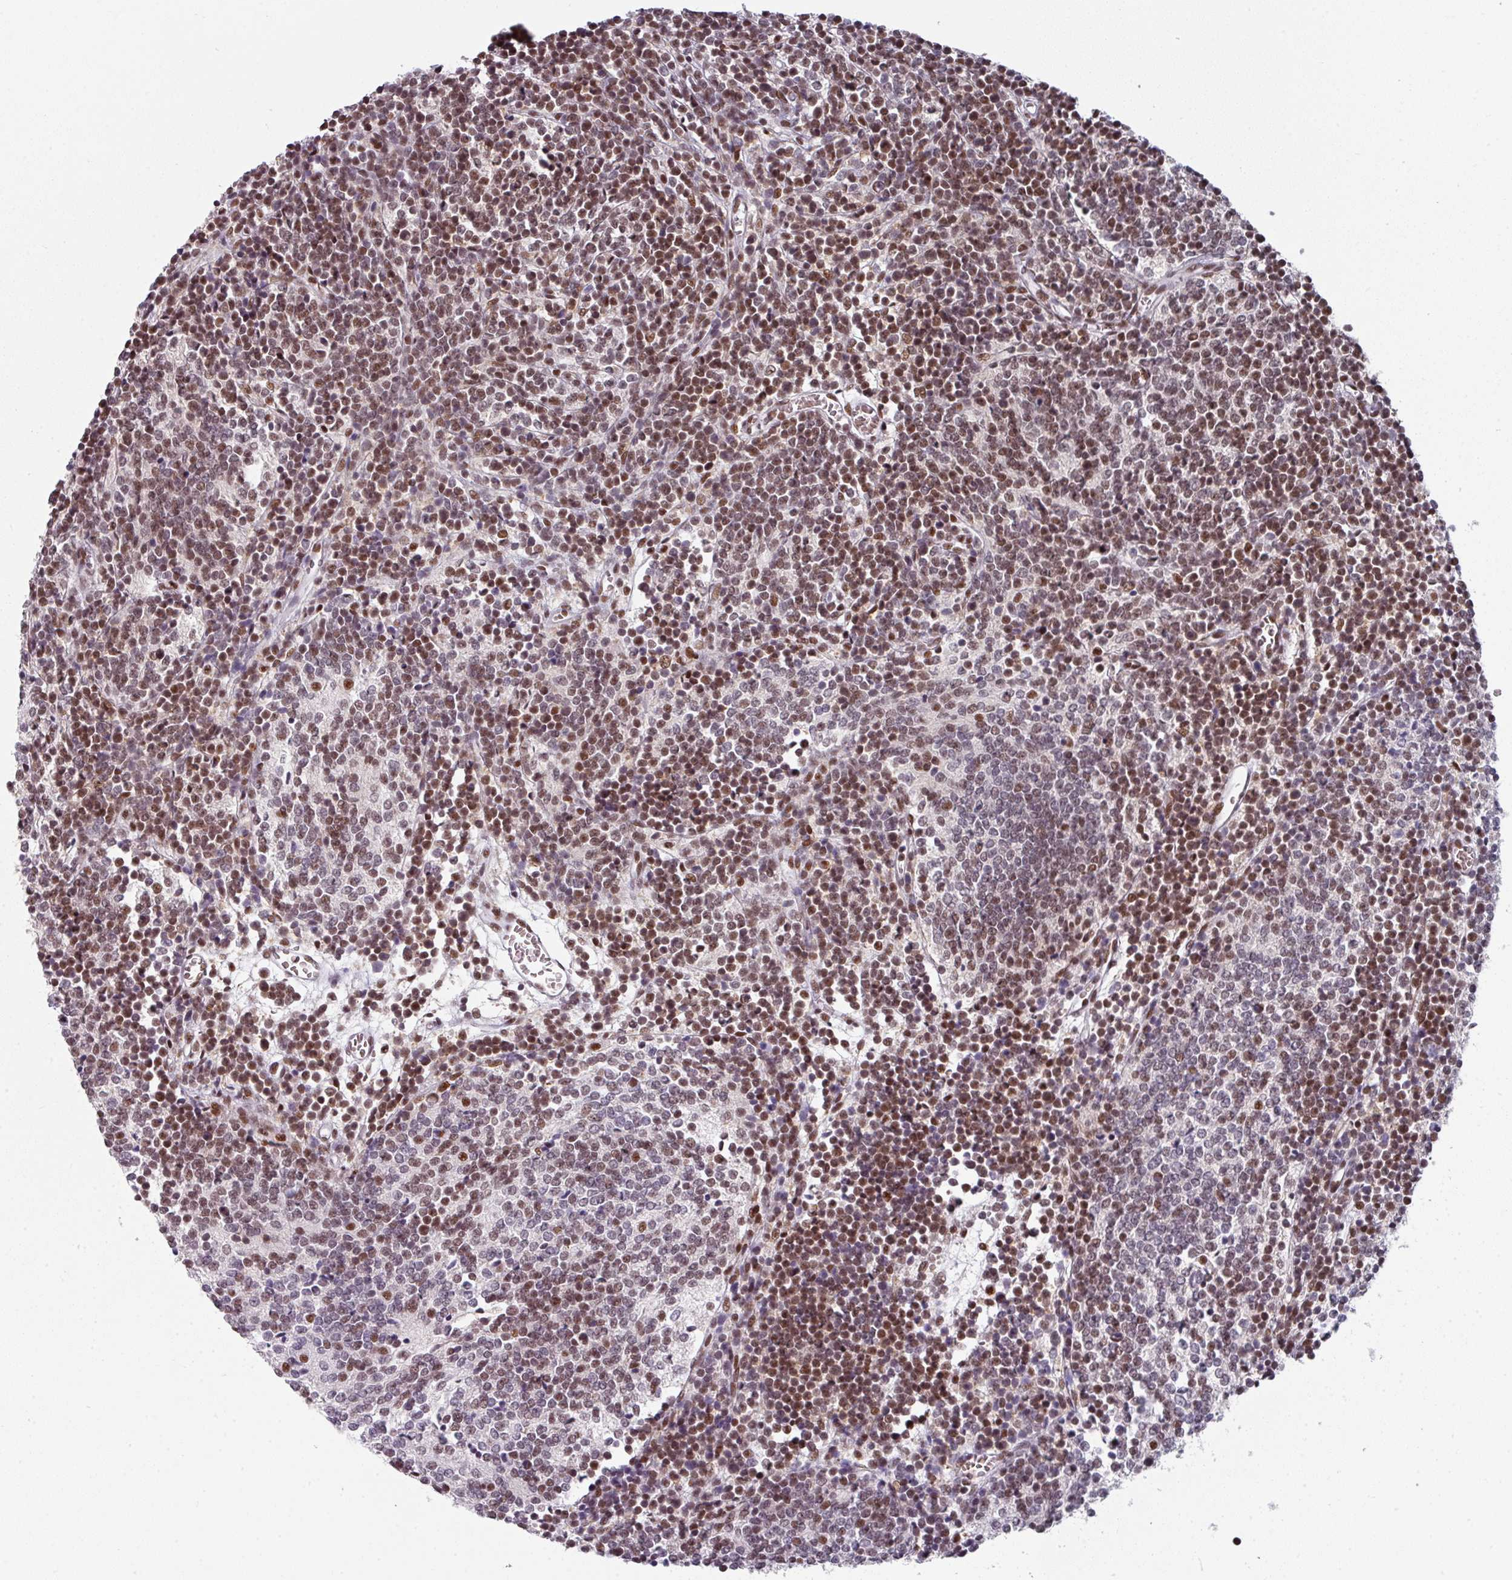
{"staining": {"intensity": "moderate", "quantity": ">75%", "location": "nuclear"}, "tissue": "glioma", "cell_type": "Tumor cells", "image_type": "cancer", "snomed": [{"axis": "morphology", "description": "Glioma, malignant, Low grade"}, {"axis": "topography", "description": "Brain"}], "caption": "Low-grade glioma (malignant) stained with immunohistochemistry (IHC) reveals moderate nuclear positivity in about >75% of tumor cells.", "gene": "RAD50", "patient": {"sex": "female", "age": 1}}